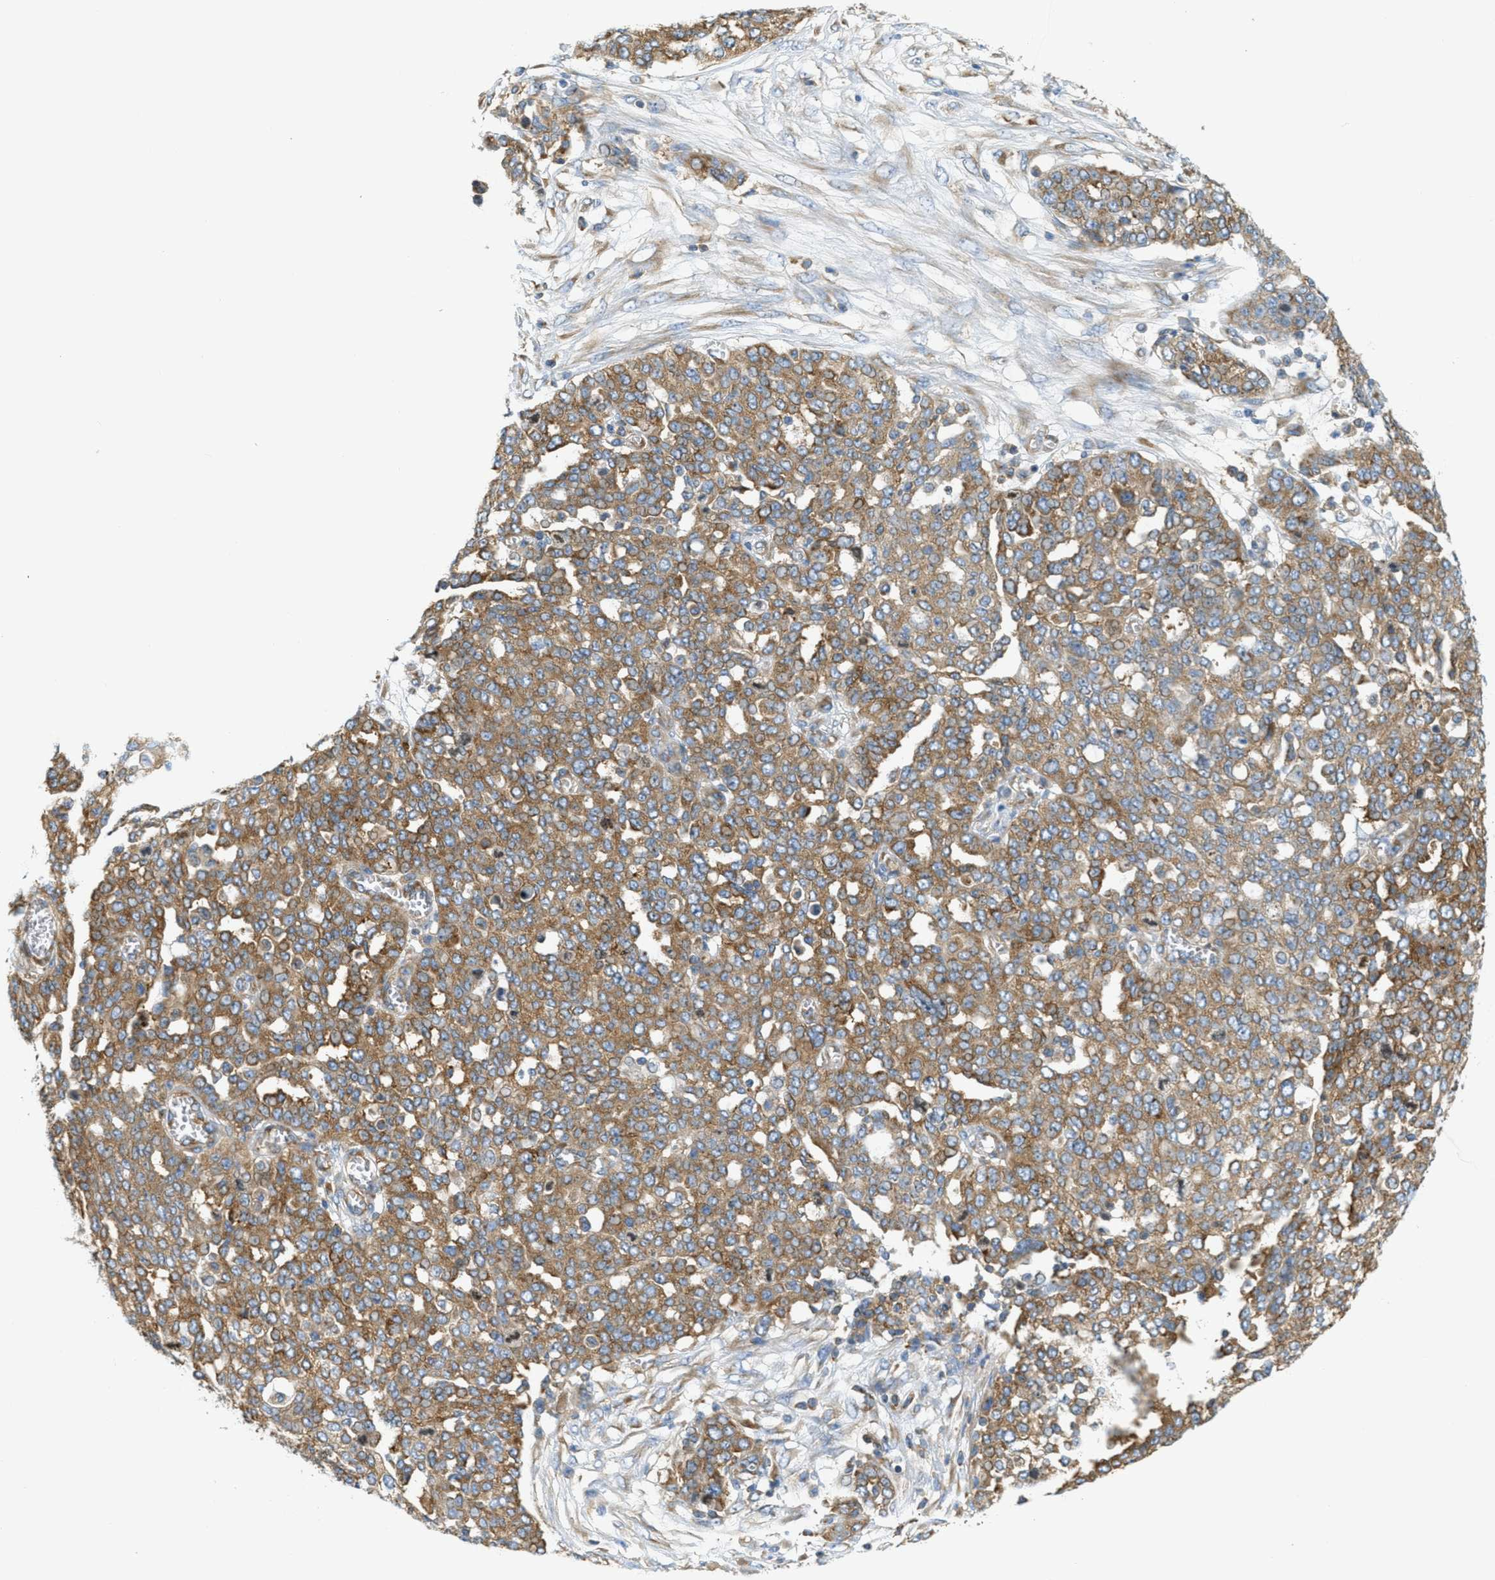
{"staining": {"intensity": "moderate", "quantity": ">75%", "location": "cytoplasmic/membranous"}, "tissue": "ovarian cancer", "cell_type": "Tumor cells", "image_type": "cancer", "snomed": [{"axis": "morphology", "description": "Cystadenocarcinoma, serous, NOS"}, {"axis": "topography", "description": "Soft tissue"}, {"axis": "topography", "description": "Ovary"}], "caption": "Ovarian serous cystadenocarcinoma was stained to show a protein in brown. There is medium levels of moderate cytoplasmic/membranous positivity in about >75% of tumor cells.", "gene": "ABCF1", "patient": {"sex": "female", "age": 57}}